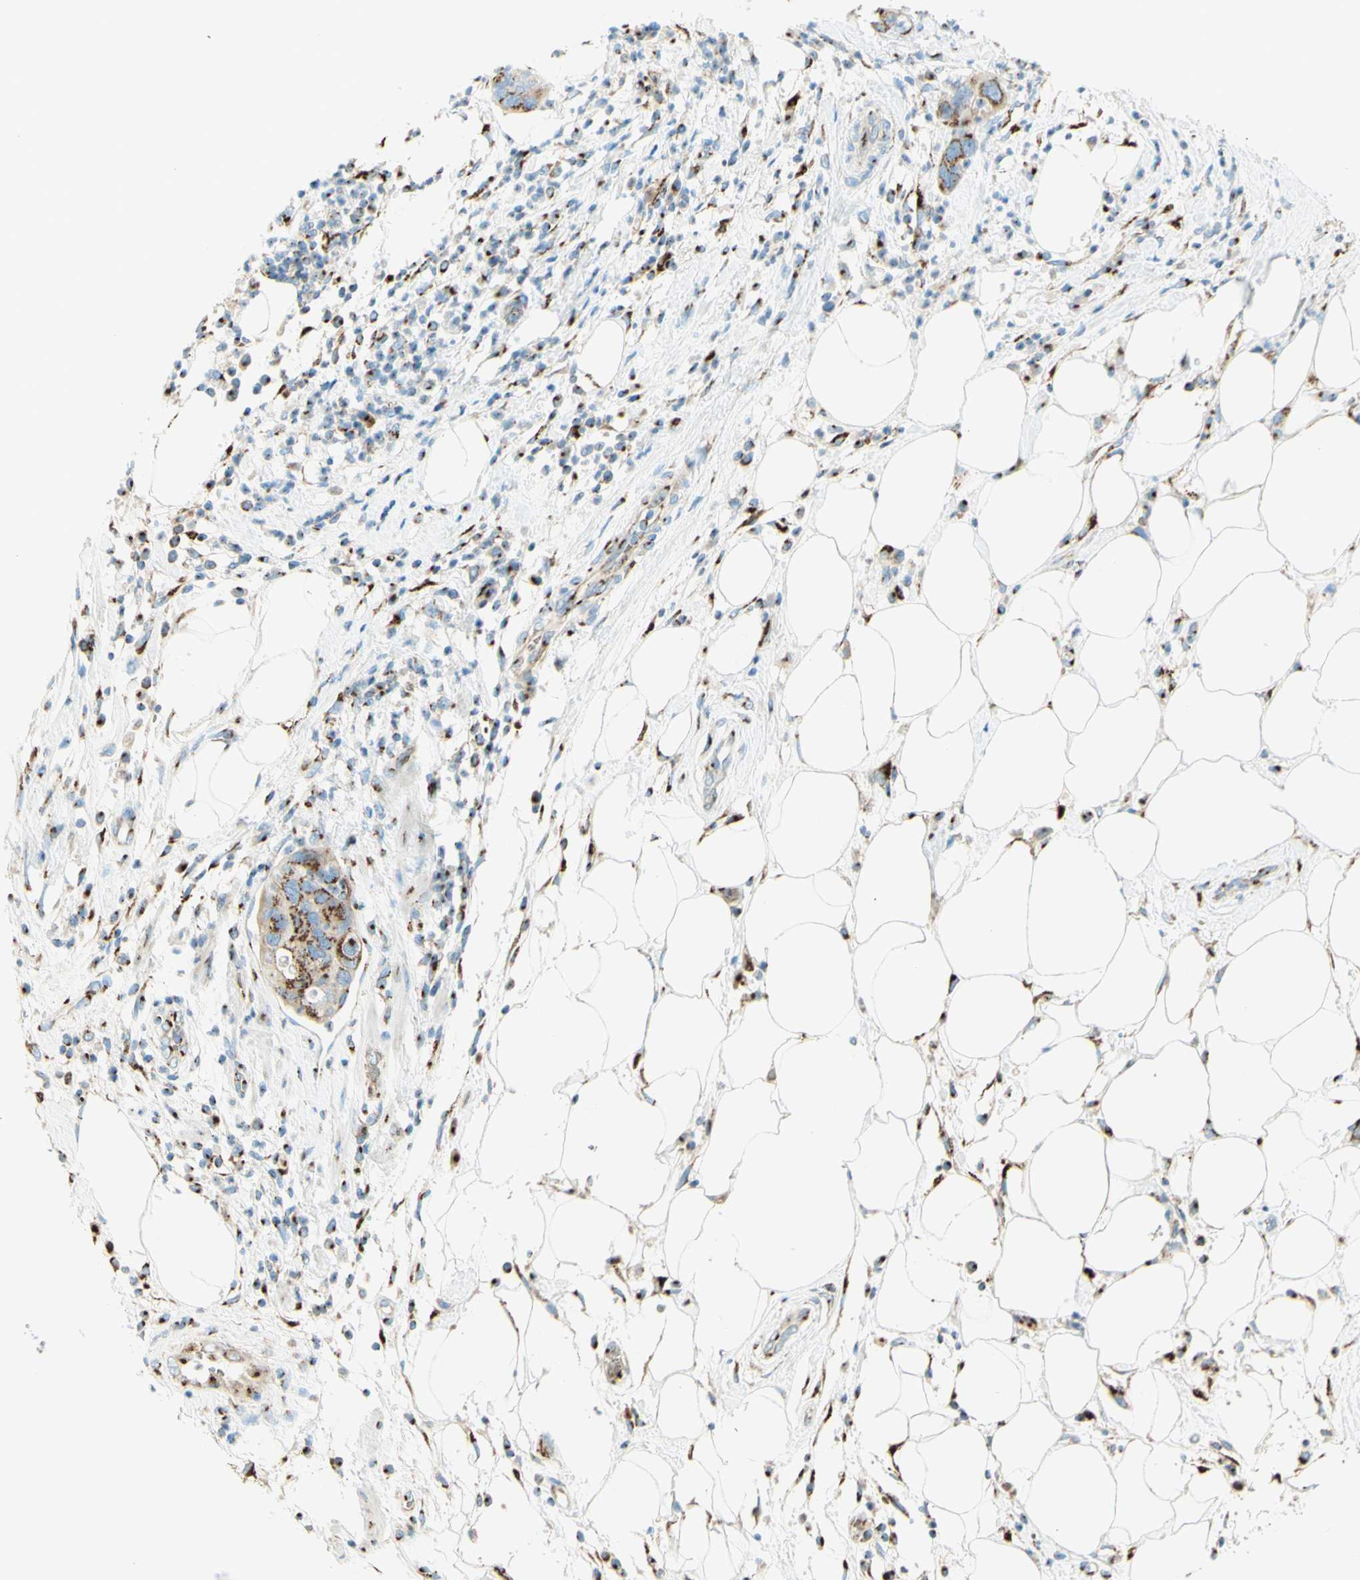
{"staining": {"intensity": "strong", "quantity": ">75%", "location": "cytoplasmic/membranous"}, "tissue": "pancreatic cancer", "cell_type": "Tumor cells", "image_type": "cancer", "snomed": [{"axis": "morphology", "description": "Adenocarcinoma, NOS"}, {"axis": "topography", "description": "Pancreas"}], "caption": "This is a histology image of IHC staining of pancreatic adenocarcinoma, which shows strong expression in the cytoplasmic/membranous of tumor cells.", "gene": "GOLGB1", "patient": {"sex": "female", "age": 71}}